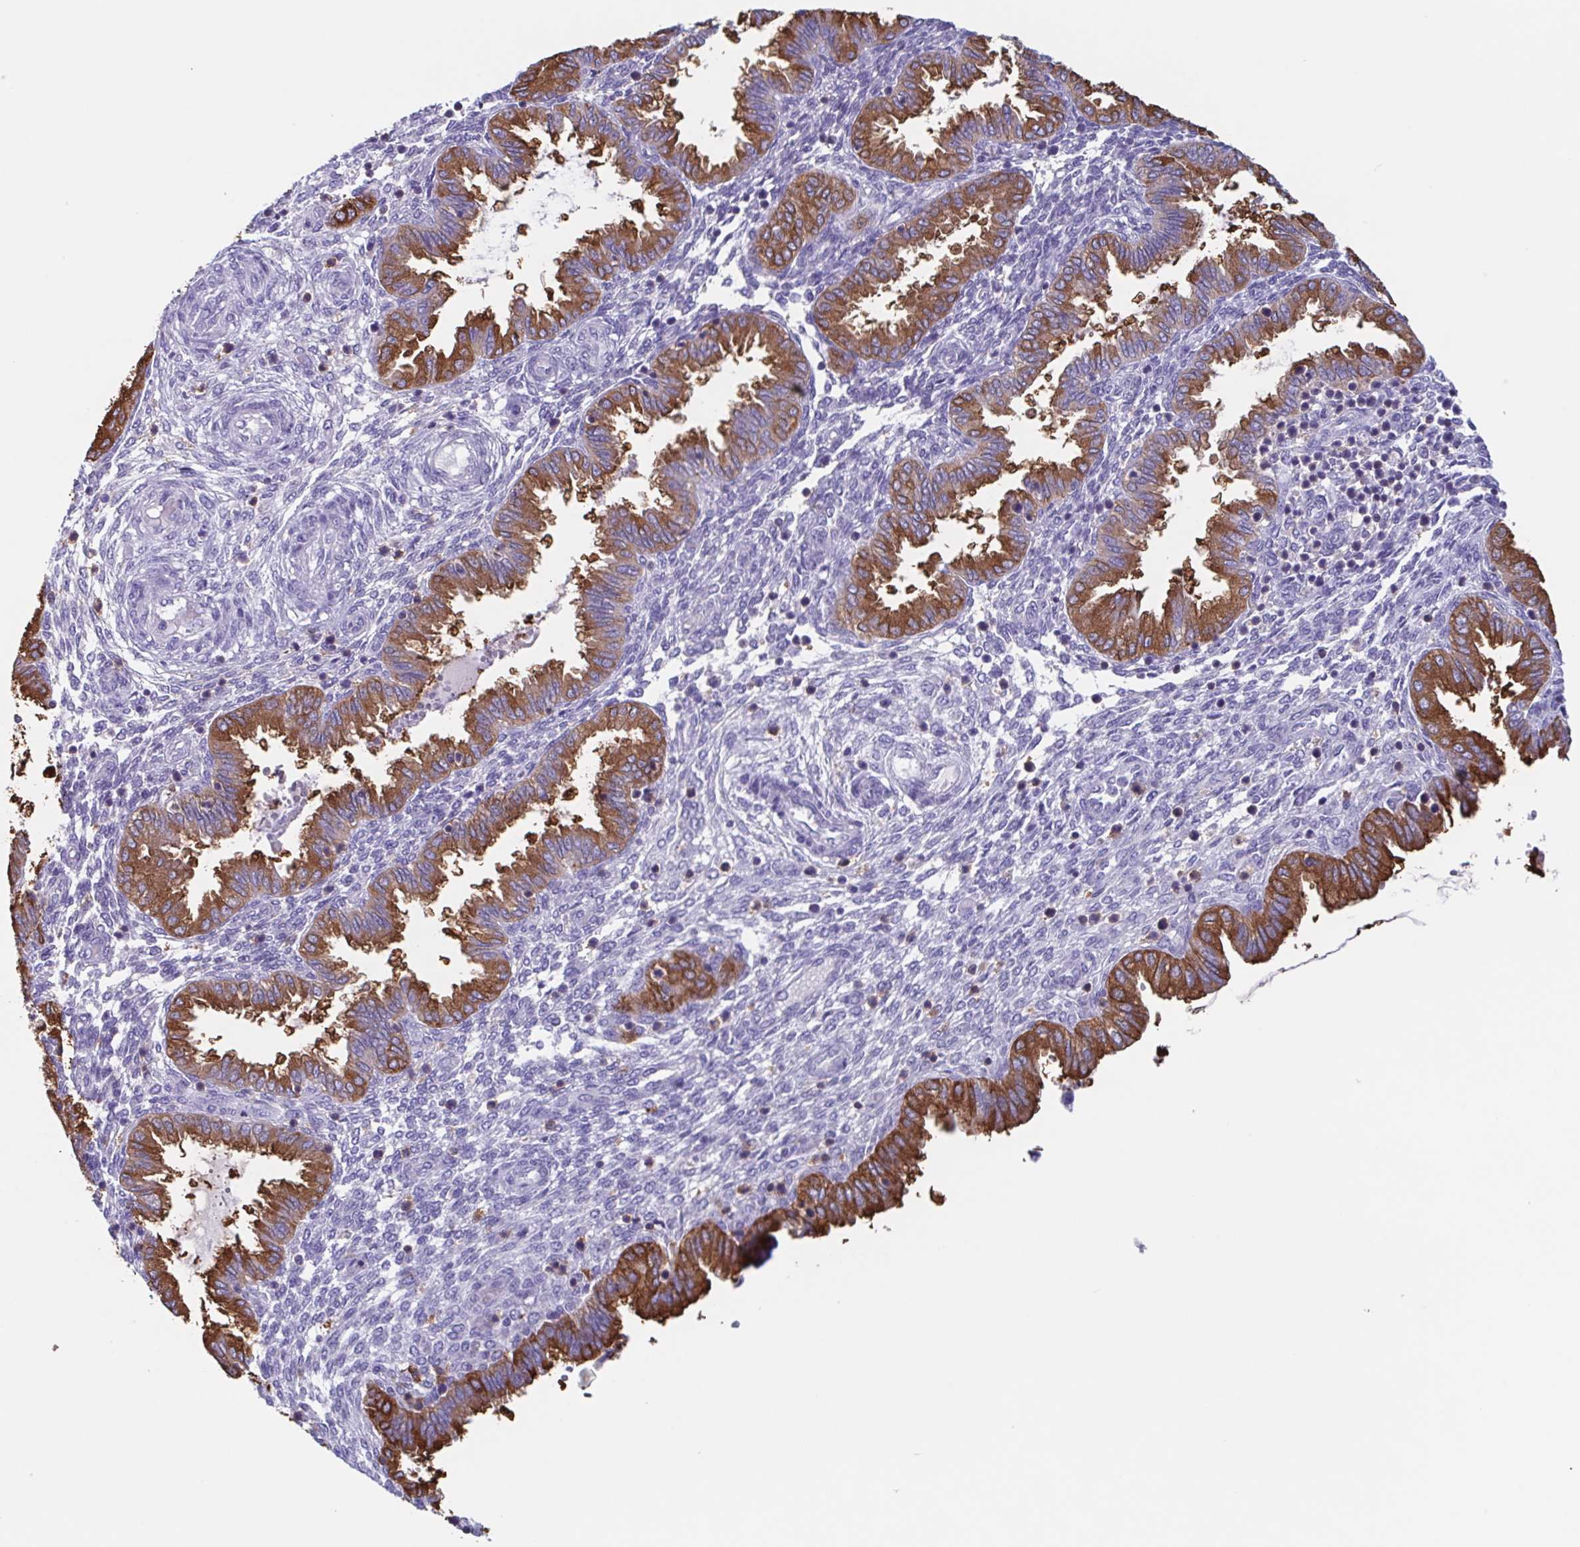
{"staining": {"intensity": "negative", "quantity": "none", "location": "none"}, "tissue": "endometrium", "cell_type": "Cells in endometrial stroma", "image_type": "normal", "snomed": [{"axis": "morphology", "description": "Normal tissue, NOS"}, {"axis": "topography", "description": "Endometrium"}], "caption": "Cells in endometrial stroma are negative for brown protein staining in benign endometrium. (DAB immunohistochemistry, high magnification).", "gene": "TPD52", "patient": {"sex": "female", "age": 33}}